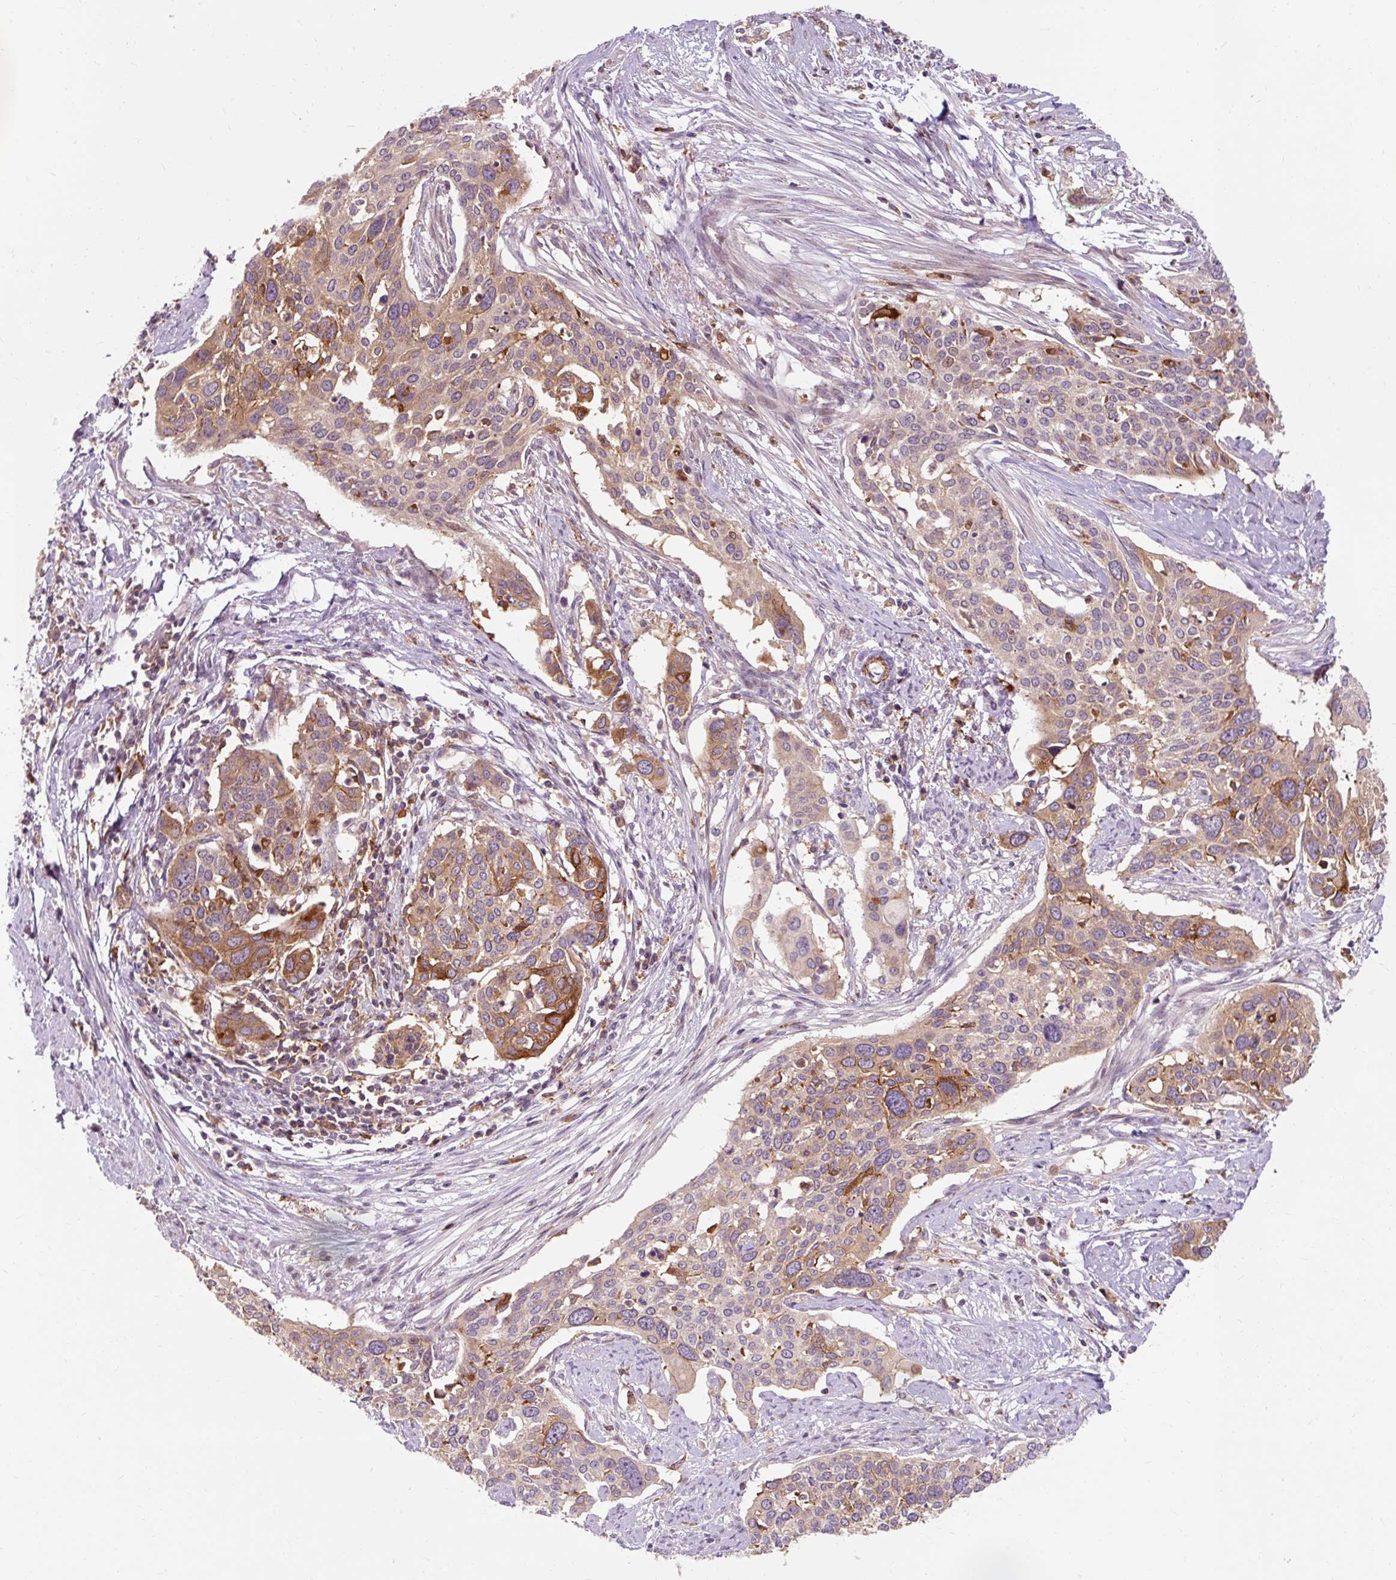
{"staining": {"intensity": "moderate", "quantity": "25%-75%", "location": "cytoplasmic/membranous"}, "tissue": "cervical cancer", "cell_type": "Tumor cells", "image_type": "cancer", "snomed": [{"axis": "morphology", "description": "Squamous cell carcinoma, NOS"}, {"axis": "topography", "description": "Cervix"}], "caption": "Protein staining exhibits moderate cytoplasmic/membranous positivity in approximately 25%-75% of tumor cells in cervical cancer.", "gene": "CEBPZ", "patient": {"sex": "female", "age": 44}}